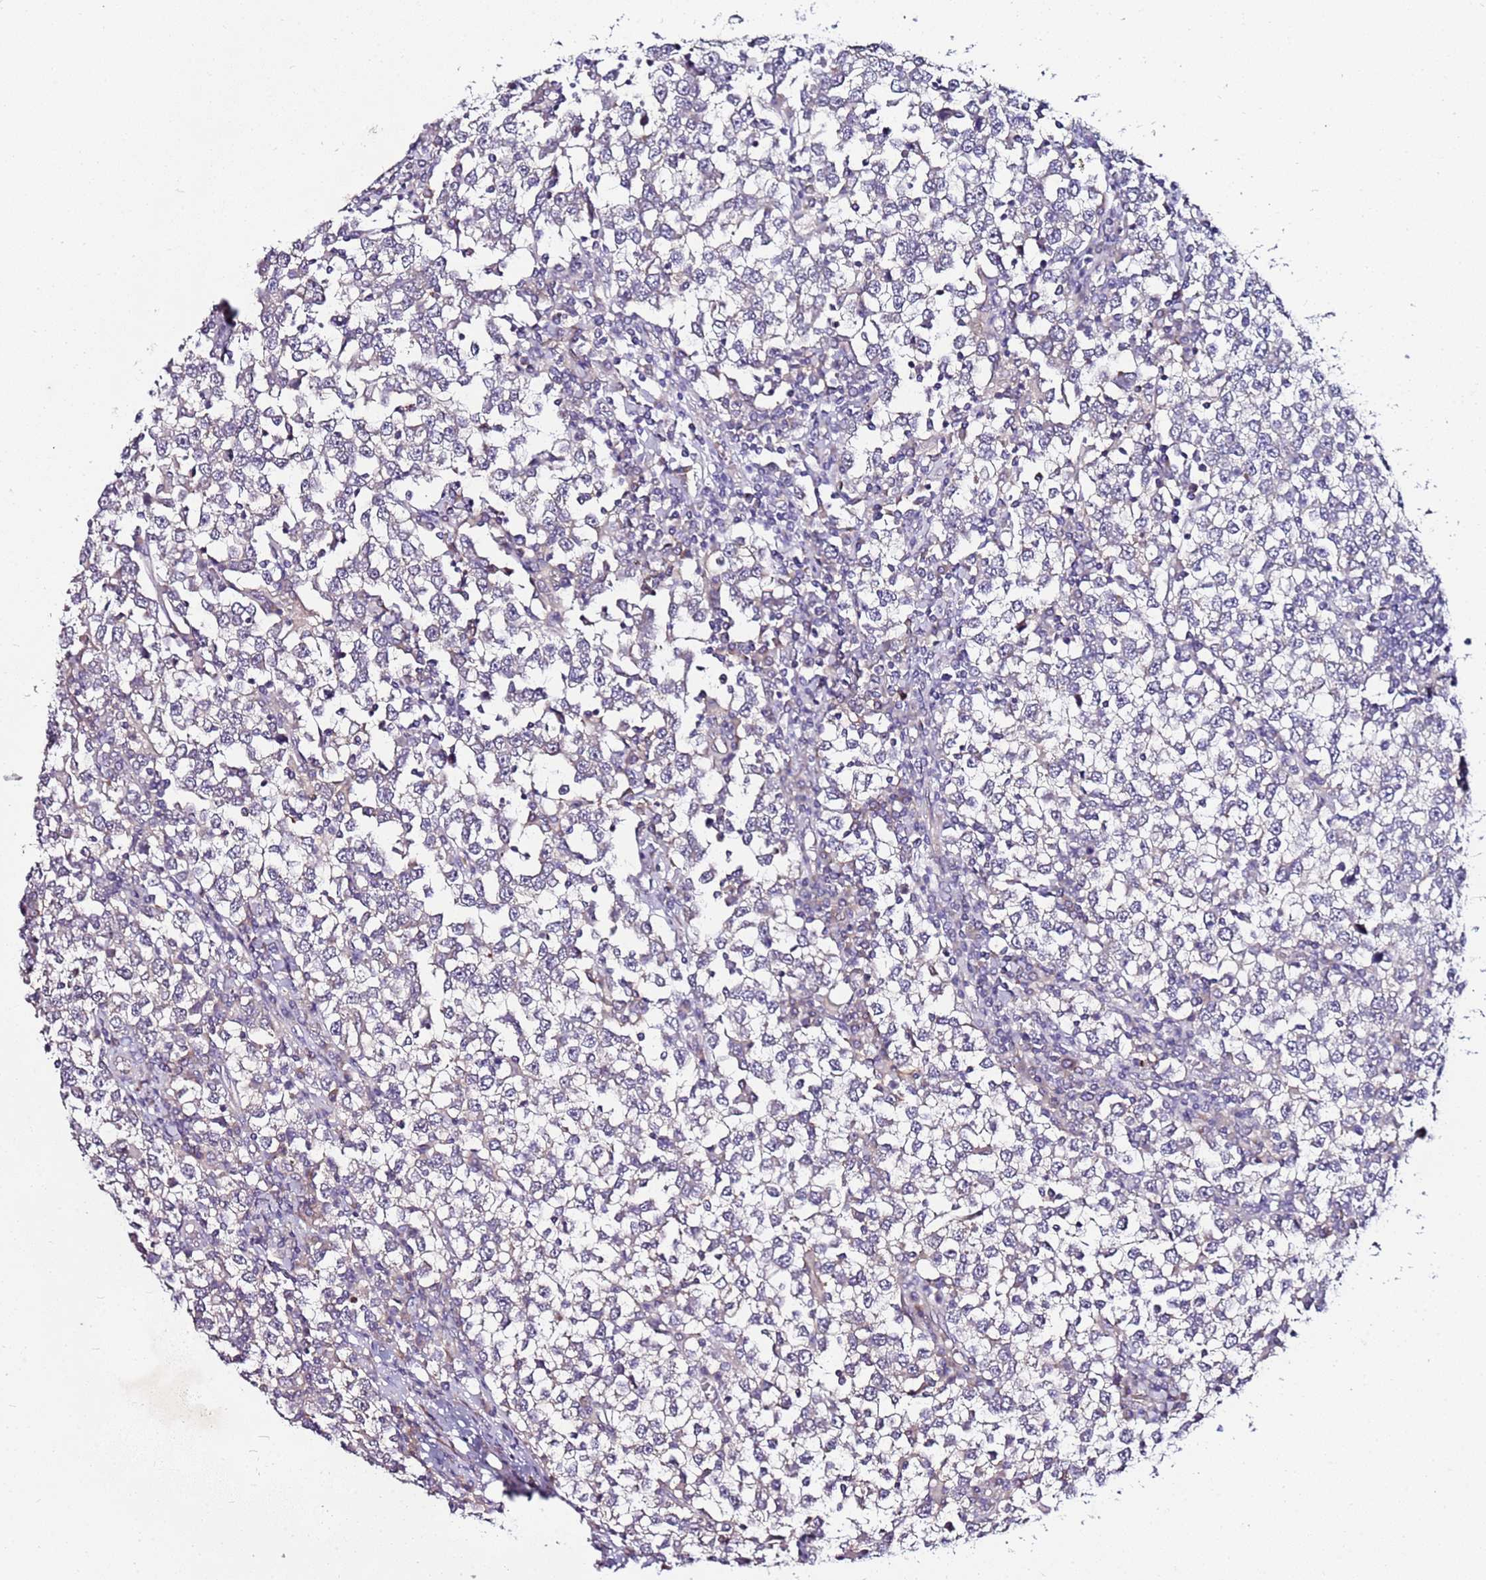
{"staining": {"intensity": "negative", "quantity": "none", "location": "none"}, "tissue": "testis cancer", "cell_type": "Tumor cells", "image_type": "cancer", "snomed": [{"axis": "morphology", "description": "Seminoma, NOS"}, {"axis": "topography", "description": "Testis"}], "caption": "DAB (3,3'-diaminobenzidine) immunohistochemical staining of human seminoma (testis) shows no significant expression in tumor cells.", "gene": "SRRM5", "patient": {"sex": "male", "age": 65}}